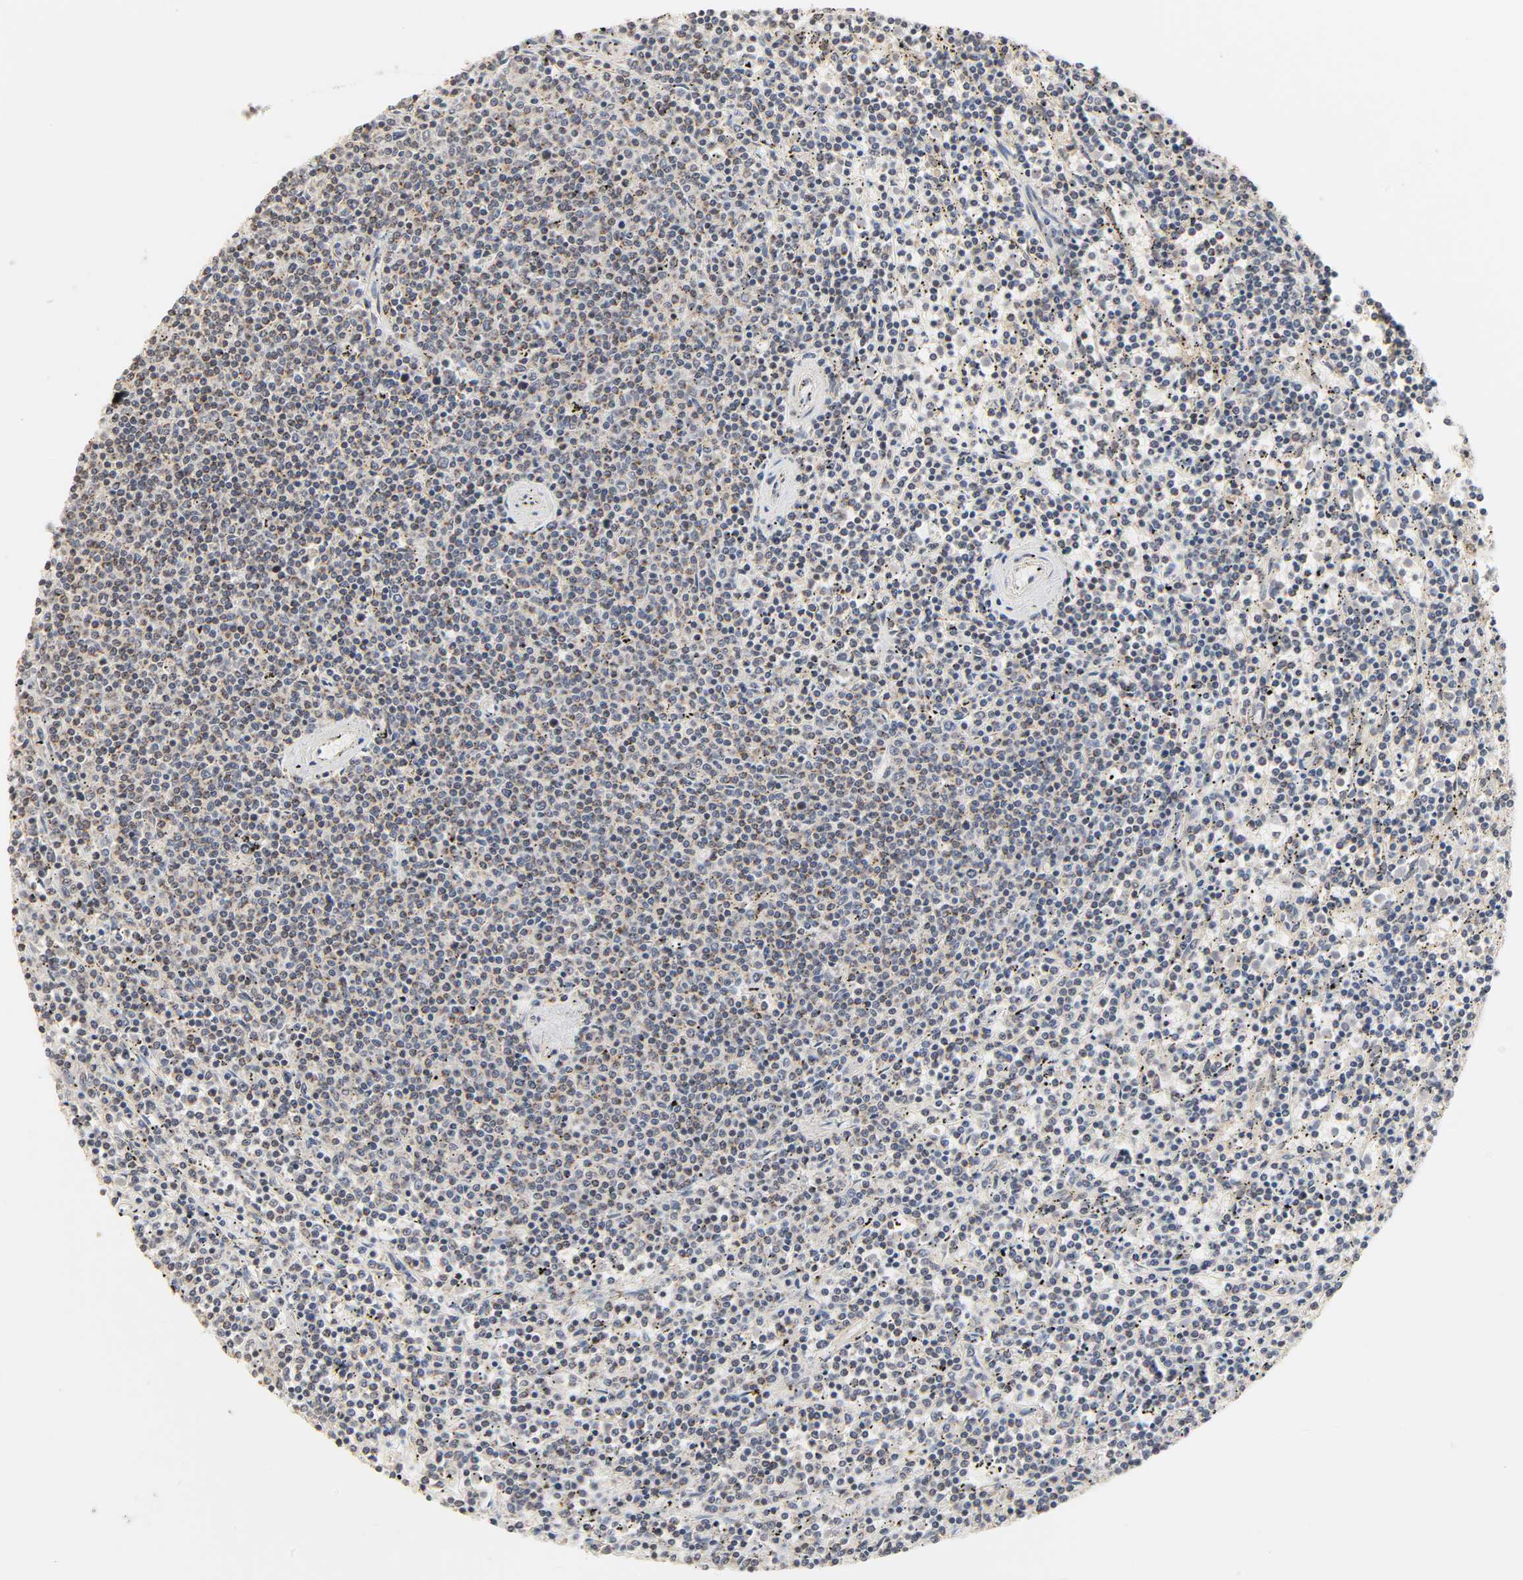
{"staining": {"intensity": "weak", "quantity": "25%-75%", "location": "cytoplasmic/membranous"}, "tissue": "lymphoma", "cell_type": "Tumor cells", "image_type": "cancer", "snomed": [{"axis": "morphology", "description": "Malignant lymphoma, non-Hodgkin's type, Low grade"}, {"axis": "topography", "description": "Spleen"}], "caption": "IHC photomicrograph of neoplastic tissue: lymphoma stained using immunohistochemistry (IHC) shows low levels of weak protein expression localized specifically in the cytoplasmic/membranous of tumor cells, appearing as a cytoplasmic/membranous brown color.", "gene": "CLEC4E", "patient": {"sex": "female", "age": 50}}